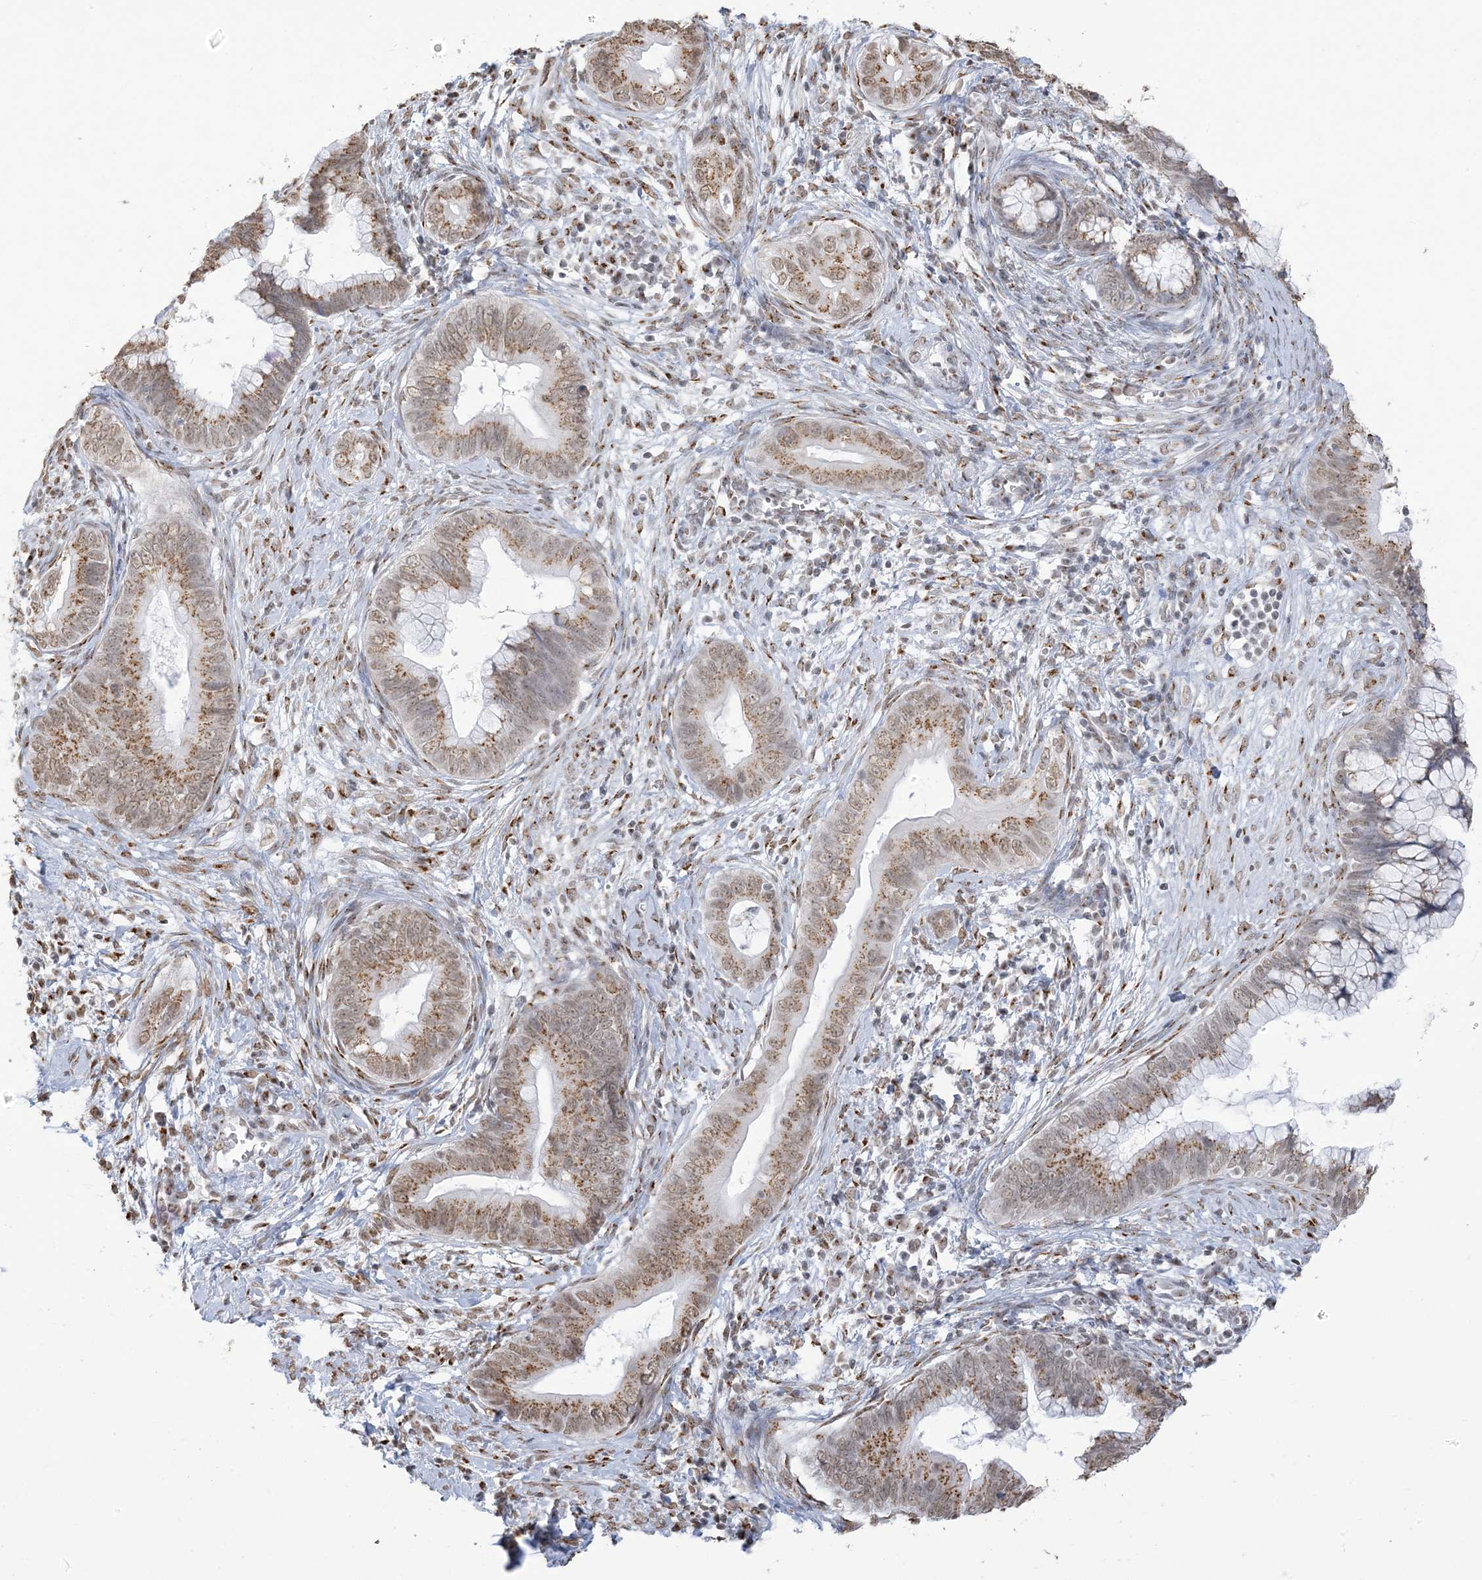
{"staining": {"intensity": "moderate", "quantity": ">75%", "location": "cytoplasmic/membranous,nuclear"}, "tissue": "cervical cancer", "cell_type": "Tumor cells", "image_type": "cancer", "snomed": [{"axis": "morphology", "description": "Adenocarcinoma, NOS"}, {"axis": "topography", "description": "Cervix"}], "caption": "The image reveals staining of cervical cancer, revealing moderate cytoplasmic/membranous and nuclear protein positivity (brown color) within tumor cells. (DAB = brown stain, brightfield microscopy at high magnification).", "gene": "GPR107", "patient": {"sex": "female", "age": 44}}